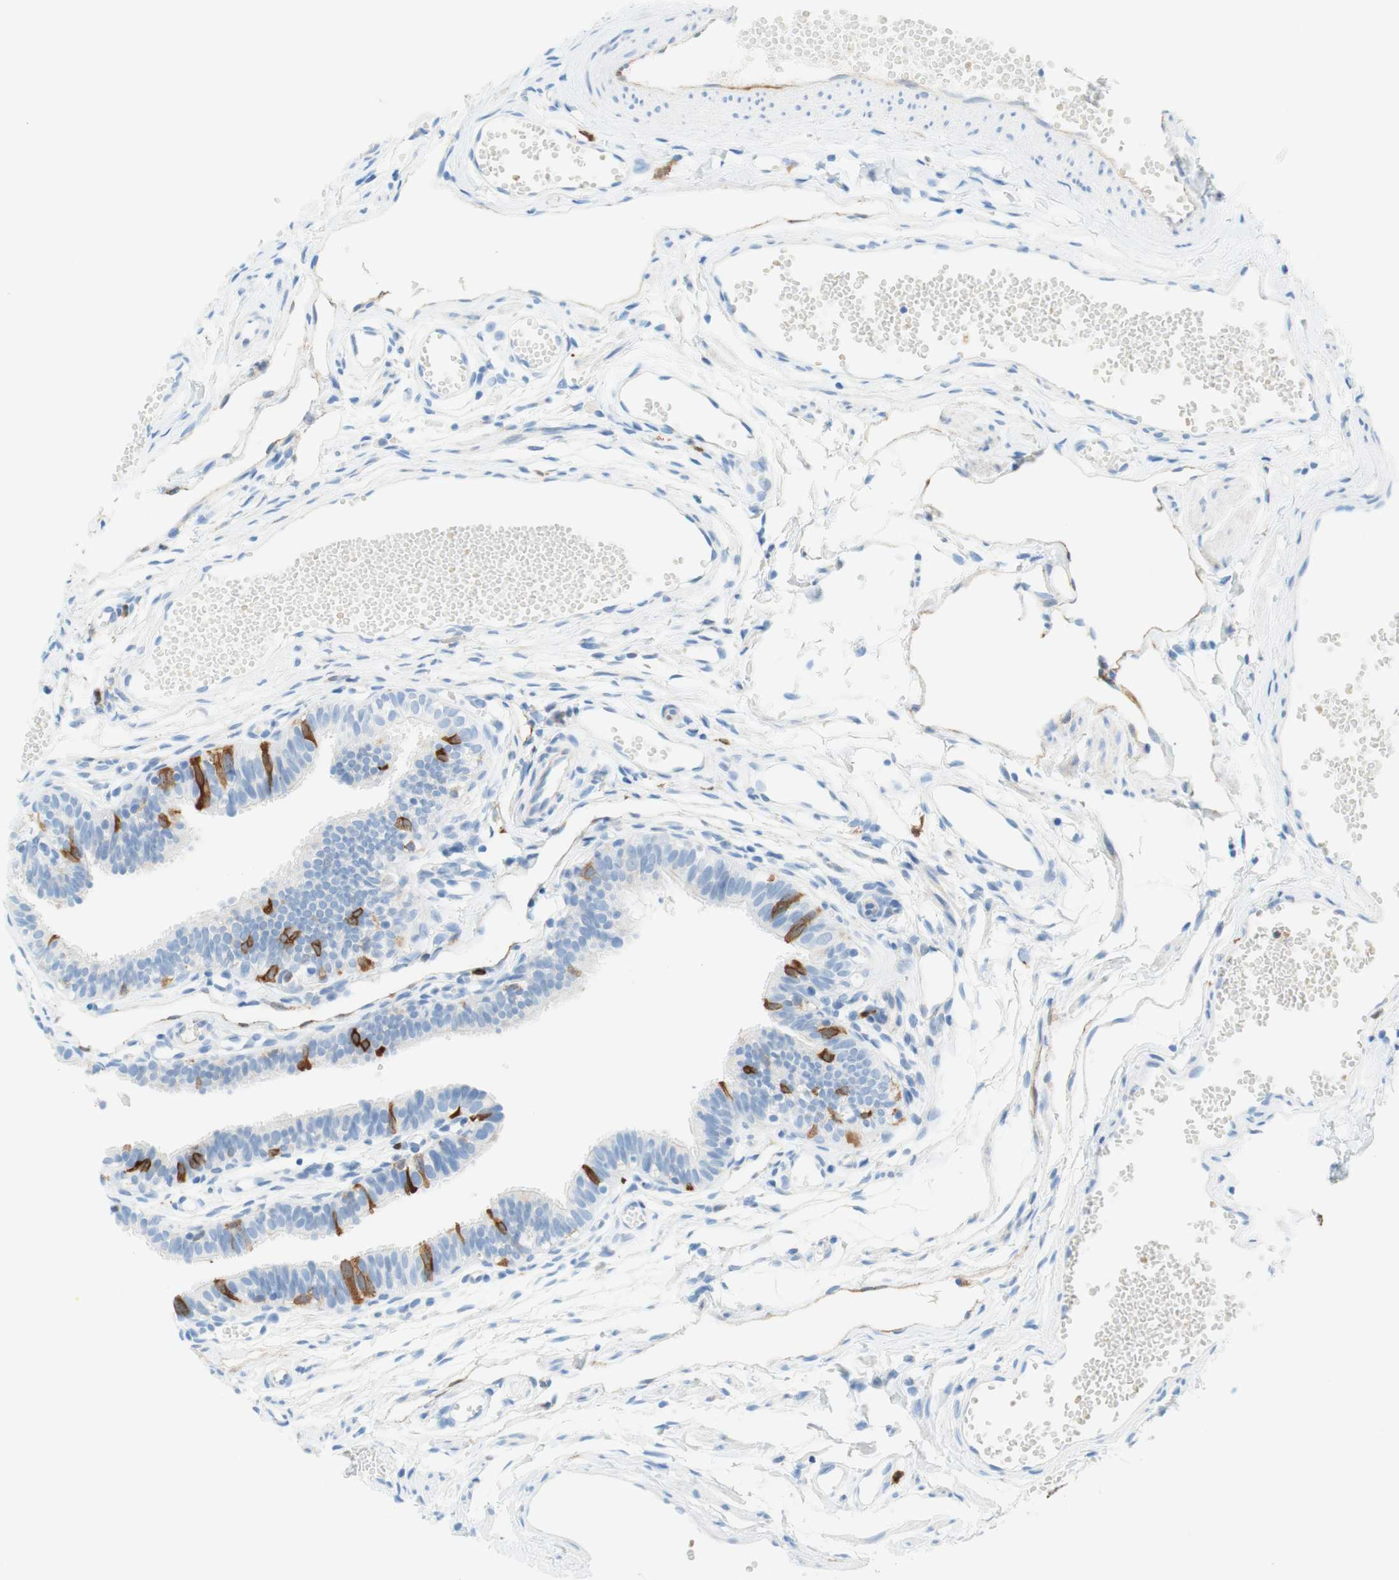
{"staining": {"intensity": "strong", "quantity": "<25%", "location": "cytoplasmic/membranous"}, "tissue": "fallopian tube", "cell_type": "Glandular cells", "image_type": "normal", "snomed": [{"axis": "morphology", "description": "Normal tissue, NOS"}, {"axis": "topography", "description": "Fallopian tube"}, {"axis": "topography", "description": "Placenta"}], "caption": "Immunohistochemistry (IHC) histopathology image of normal fallopian tube: human fallopian tube stained using immunohistochemistry (IHC) shows medium levels of strong protein expression localized specifically in the cytoplasmic/membranous of glandular cells, appearing as a cytoplasmic/membranous brown color.", "gene": "STMN1", "patient": {"sex": "female", "age": 34}}